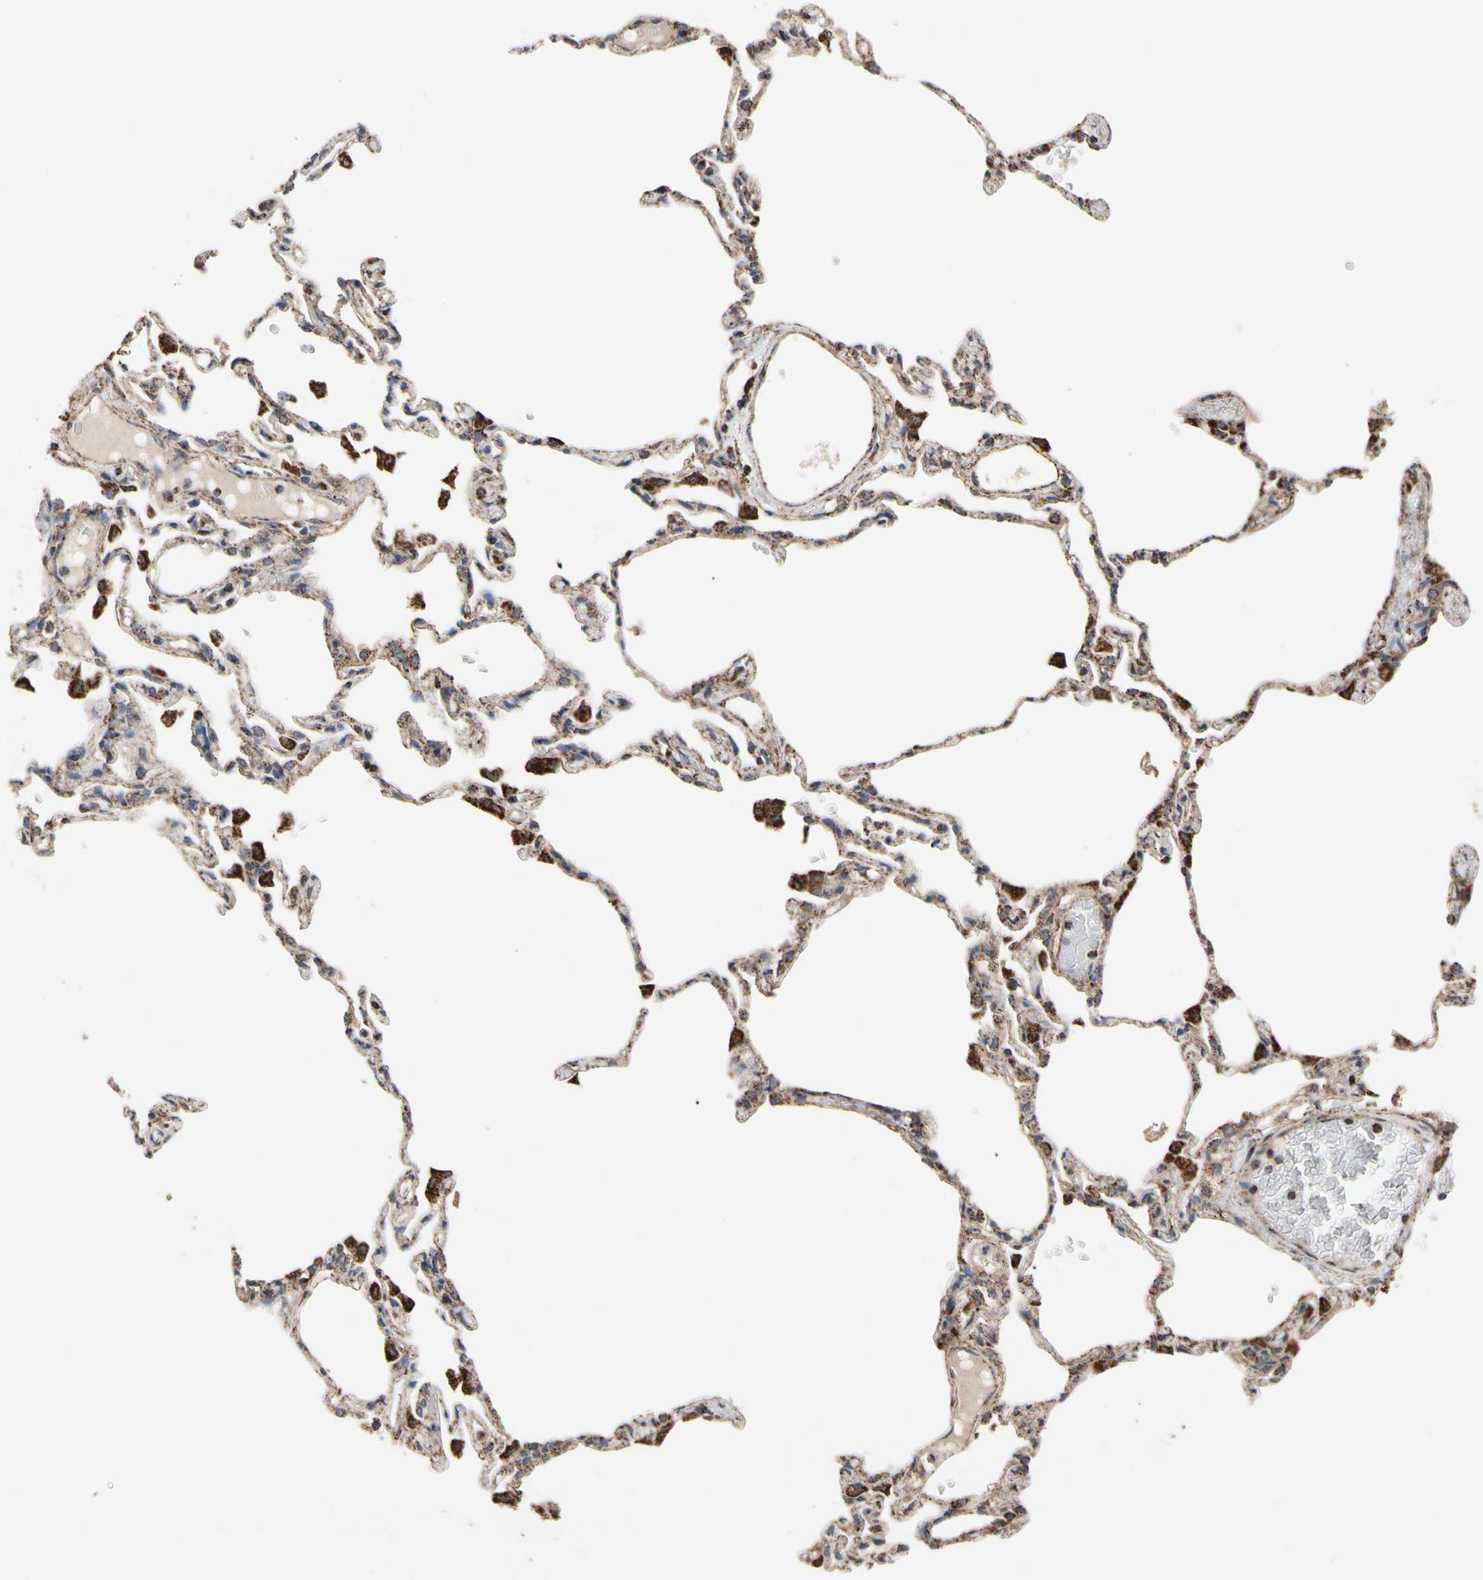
{"staining": {"intensity": "moderate", "quantity": ">75%", "location": "cytoplasmic/membranous"}, "tissue": "lung", "cell_type": "Alveolar cells", "image_type": "normal", "snomed": [{"axis": "morphology", "description": "Normal tissue, NOS"}, {"axis": "topography", "description": "Lung"}], "caption": "Benign lung displays moderate cytoplasmic/membranous positivity in approximately >75% of alveolar cells (DAB = brown stain, brightfield microscopy at high magnification)..", "gene": "FAM110B", "patient": {"sex": "female", "age": 49}}